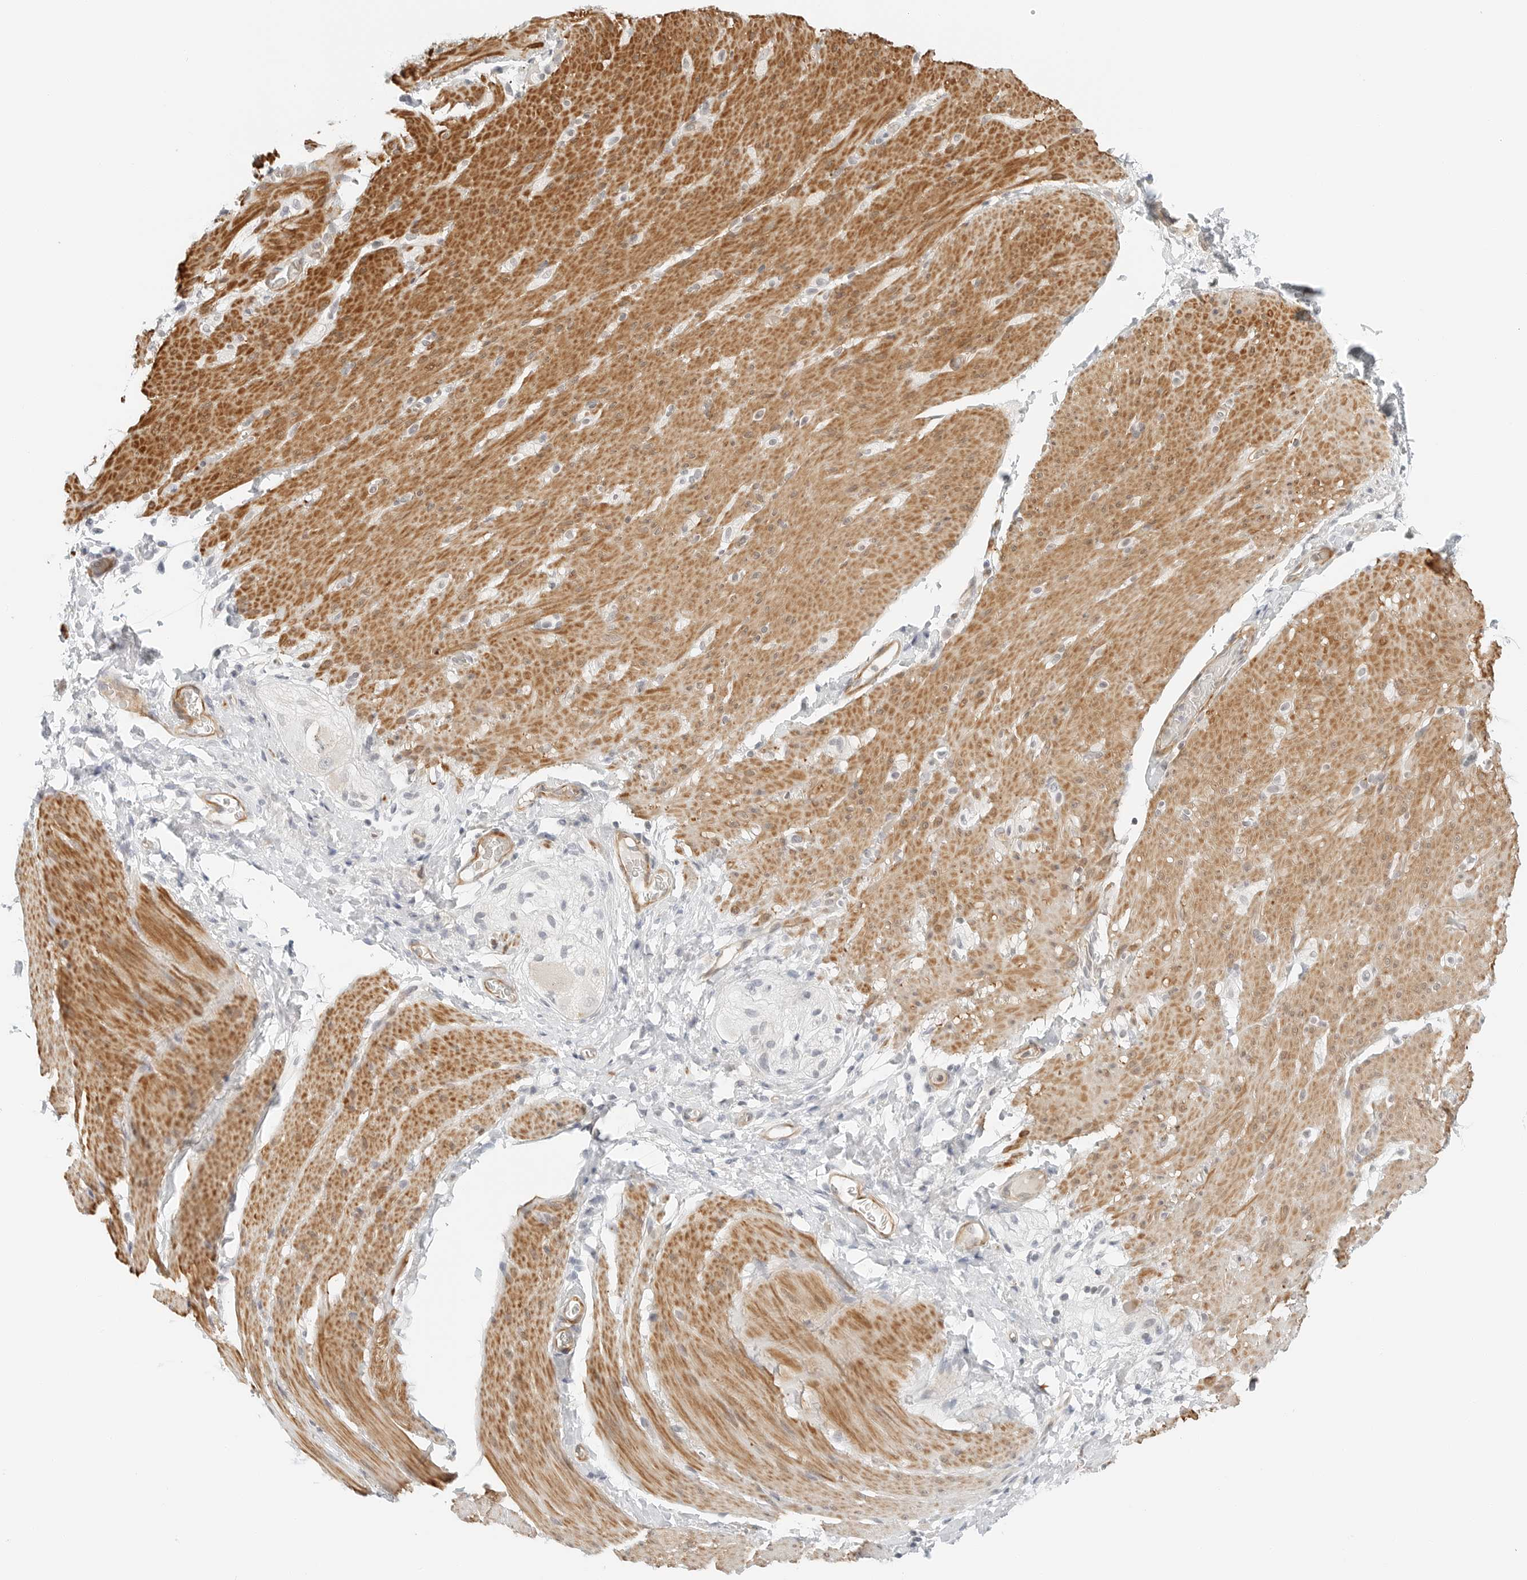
{"staining": {"intensity": "moderate", "quantity": ">75%", "location": "cytoplasmic/membranous"}, "tissue": "smooth muscle", "cell_type": "Smooth muscle cells", "image_type": "normal", "snomed": [{"axis": "morphology", "description": "Normal tissue, NOS"}, {"axis": "topography", "description": "Smooth muscle"}, {"axis": "topography", "description": "Small intestine"}], "caption": "Brown immunohistochemical staining in normal smooth muscle shows moderate cytoplasmic/membranous staining in approximately >75% of smooth muscle cells.", "gene": "IQCC", "patient": {"sex": "female", "age": 84}}